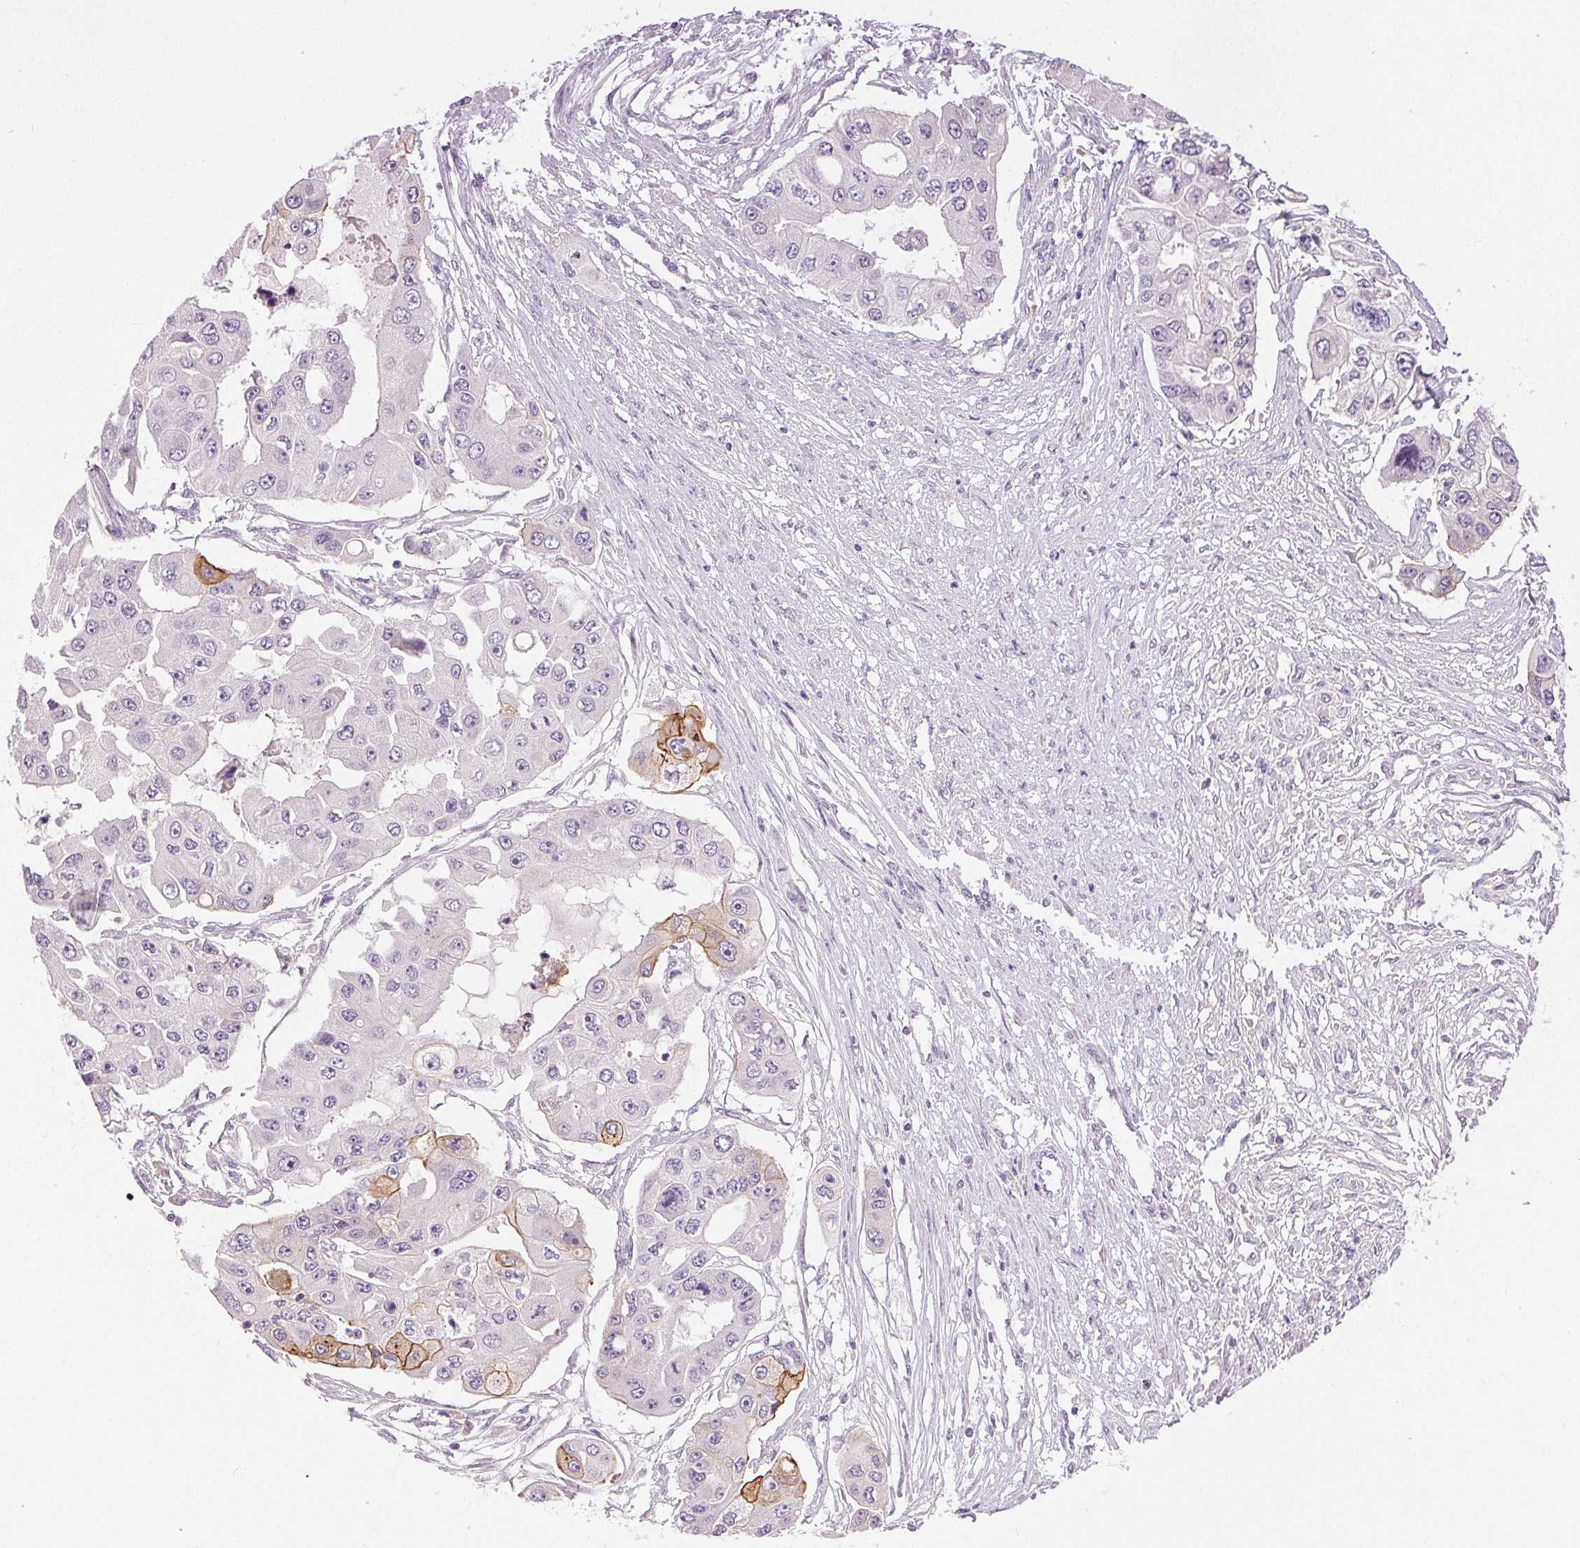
{"staining": {"intensity": "moderate", "quantity": "<25%", "location": "cytoplasmic/membranous"}, "tissue": "ovarian cancer", "cell_type": "Tumor cells", "image_type": "cancer", "snomed": [{"axis": "morphology", "description": "Cystadenocarcinoma, serous, NOS"}, {"axis": "topography", "description": "Ovary"}], "caption": "IHC micrograph of neoplastic tissue: serous cystadenocarcinoma (ovarian) stained using immunohistochemistry (IHC) demonstrates low levels of moderate protein expression localized specifically in the cytoplasmic/membranous of tumor cells, appearing as a cytoplasmic/membranous brown color.", "gene": "DSG3", "patient": {"sex": "female", "age": 56}}